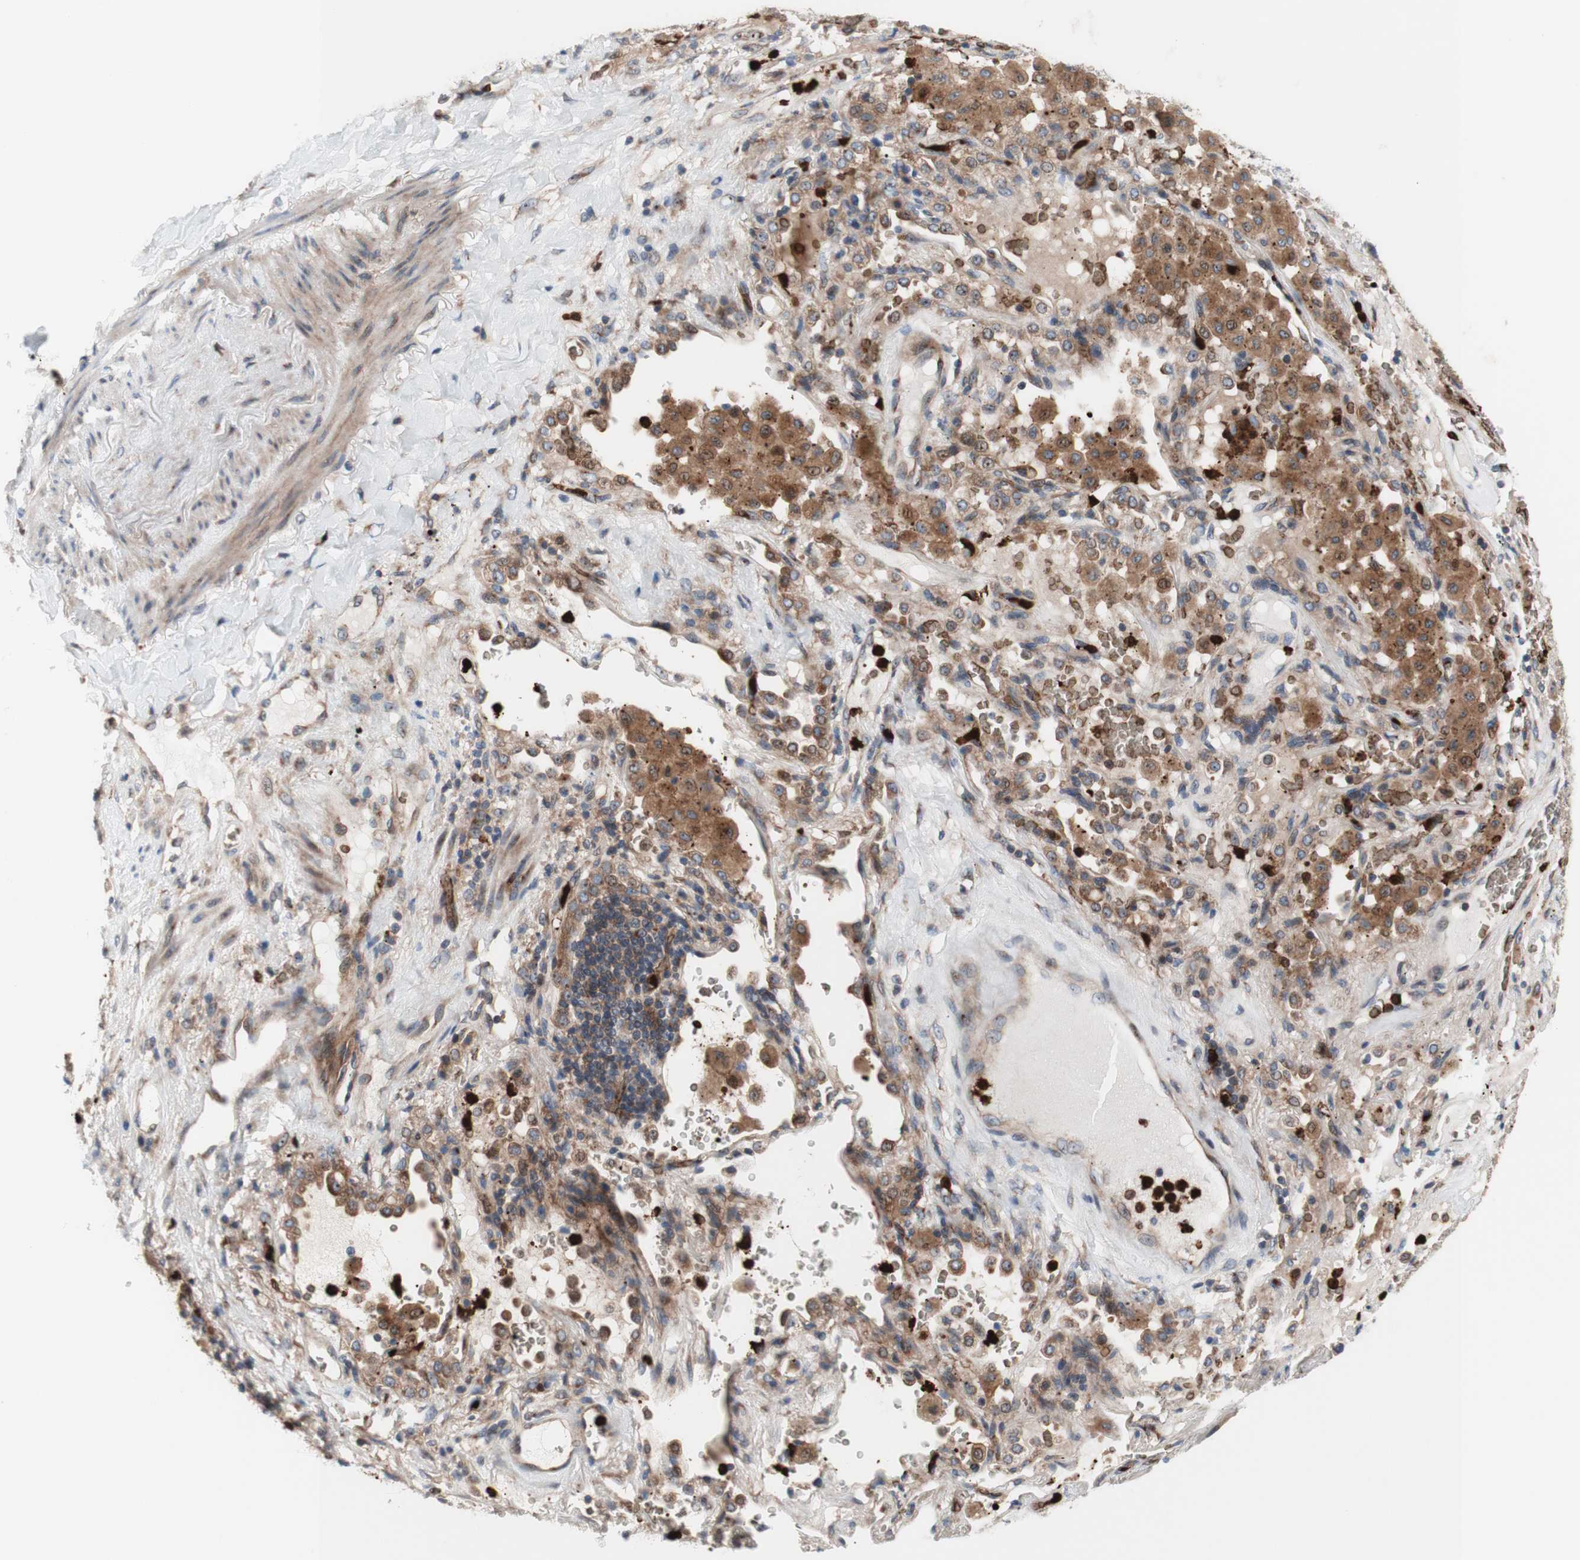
{"staining": {"intensity": "moderate", "quantity": ">75%", "location": "cytoplasmic/membranous"}, "tissue": "lung cancer", "cell_type": "Tumor cells", "image_type": "cancer", "snomed": [{"axis": "morphology", "description": "Squamous cell carcinoma, NOS"}, {"axis": "topography", "description": "Lung"}], "caption": "Immunohistochemistry (IHC) micrograph of lung cancer (squamous cell carcinoma) stained for a protein (brown), which exhibits medium levels of moderate cytoplasmic/membranous positivity in approximately >75% of tumor cells.", "gene": "USP9X", "patient": {"sex": "male", "age": 57}}